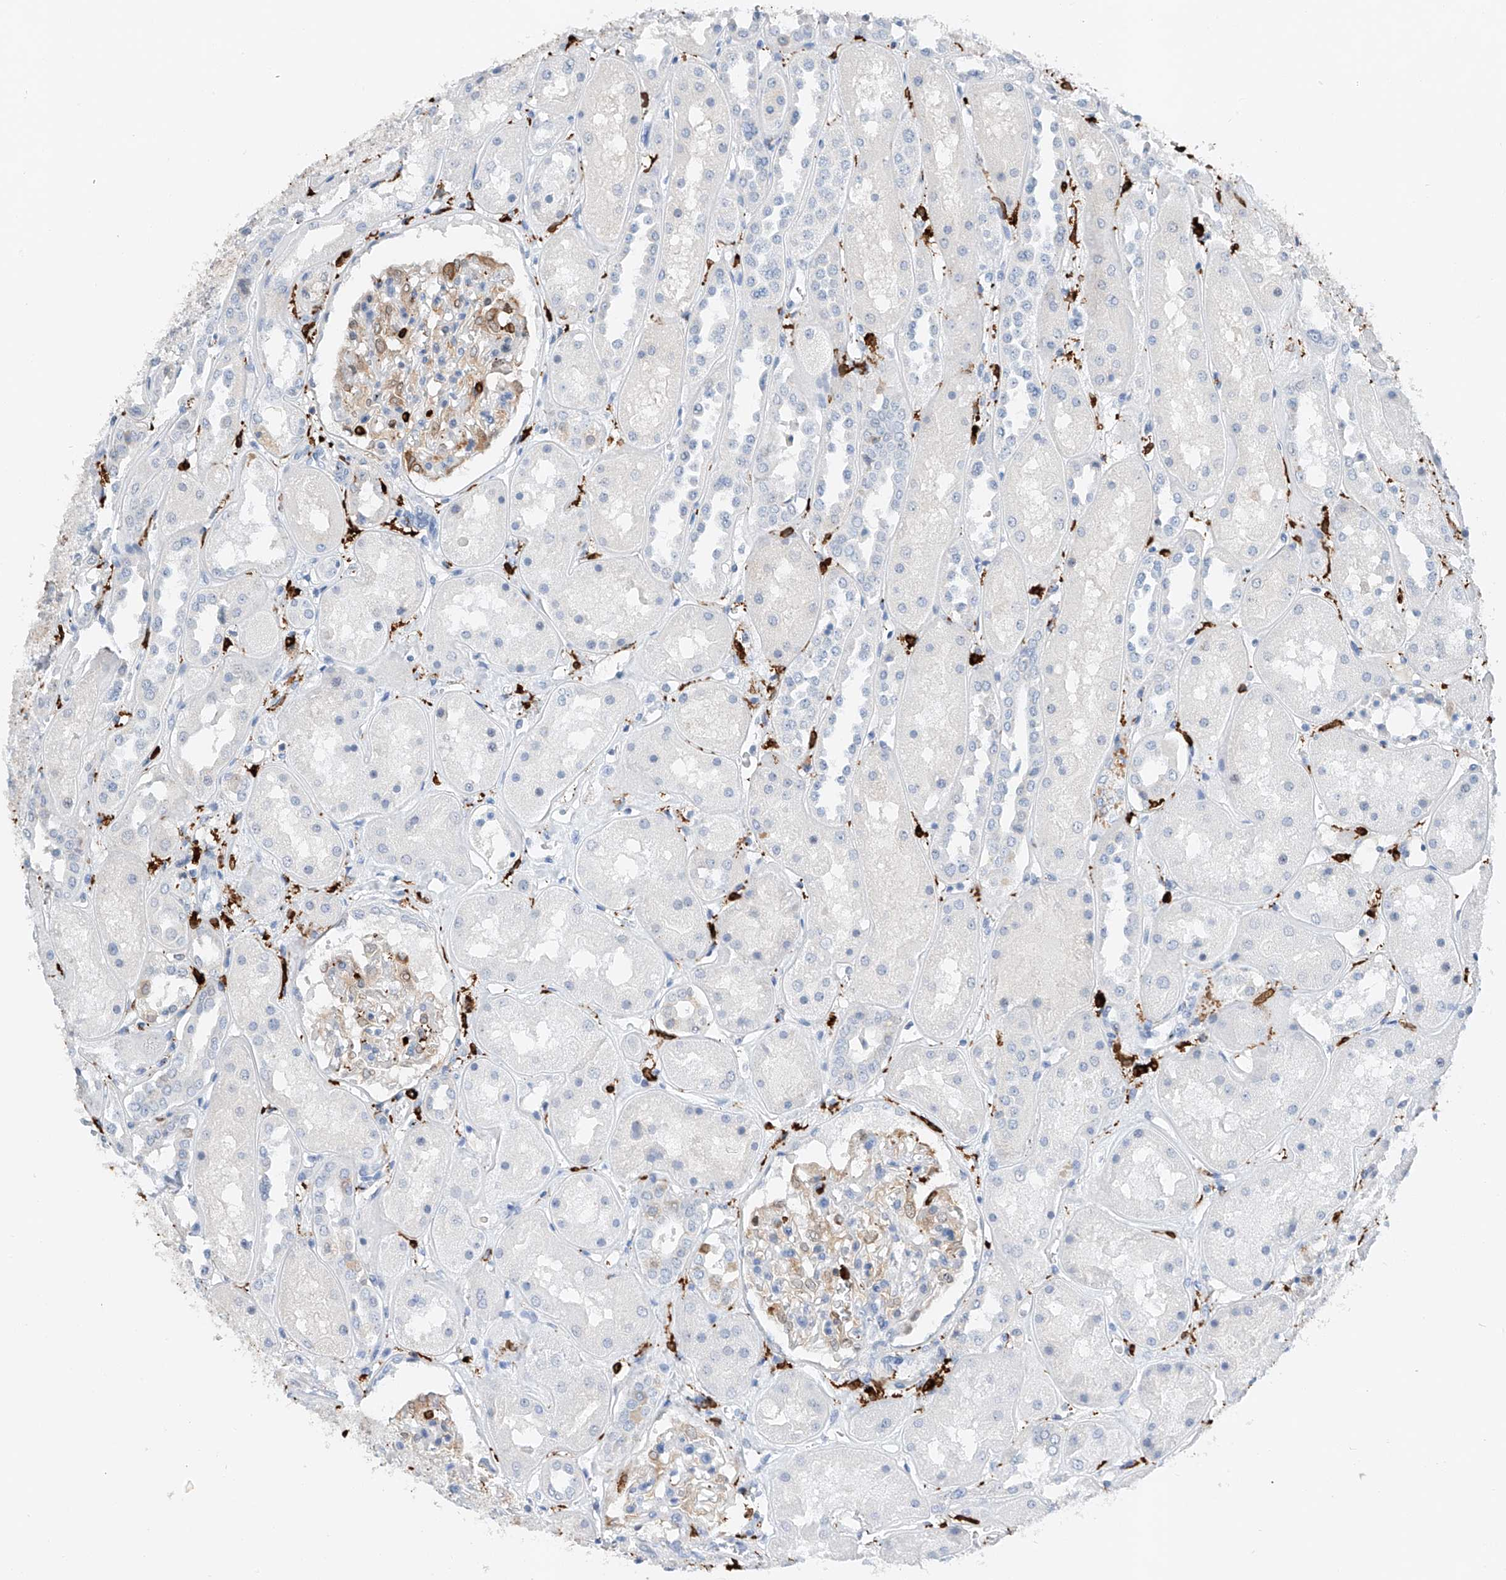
{"staining": {"intensity": "weak", "quantity": "25%-75%", "location": "cytoplasmic/membranous"}, "tissue": "kidney", "cell_type": "Cells in glomeruli", "image_type": "normal", "snomed": [{"axis": "morphology", "description": "Normal tissue, NOS"}, {"axis": "topography", "description": "Kidney"}], "caption": "High-magnification brightfield microscopy of benign kidney stained with DAB (3,3'-diaminobenzidine) (brown) and counterstained with hematoxylin (blue). cells in glomeruli exhibit weak cytoplasmic/membranous positivity is present in about25%-75% of cells. The staining was performed using DAB (3,3'-diaminobenzidine) to visualize the protein expression in brown, while the nuclei were stained in blue with hematoxylin (Magnification: 20x).", "gene": "TBXAS1", "patient": {"sex": "male", "age": 70}}